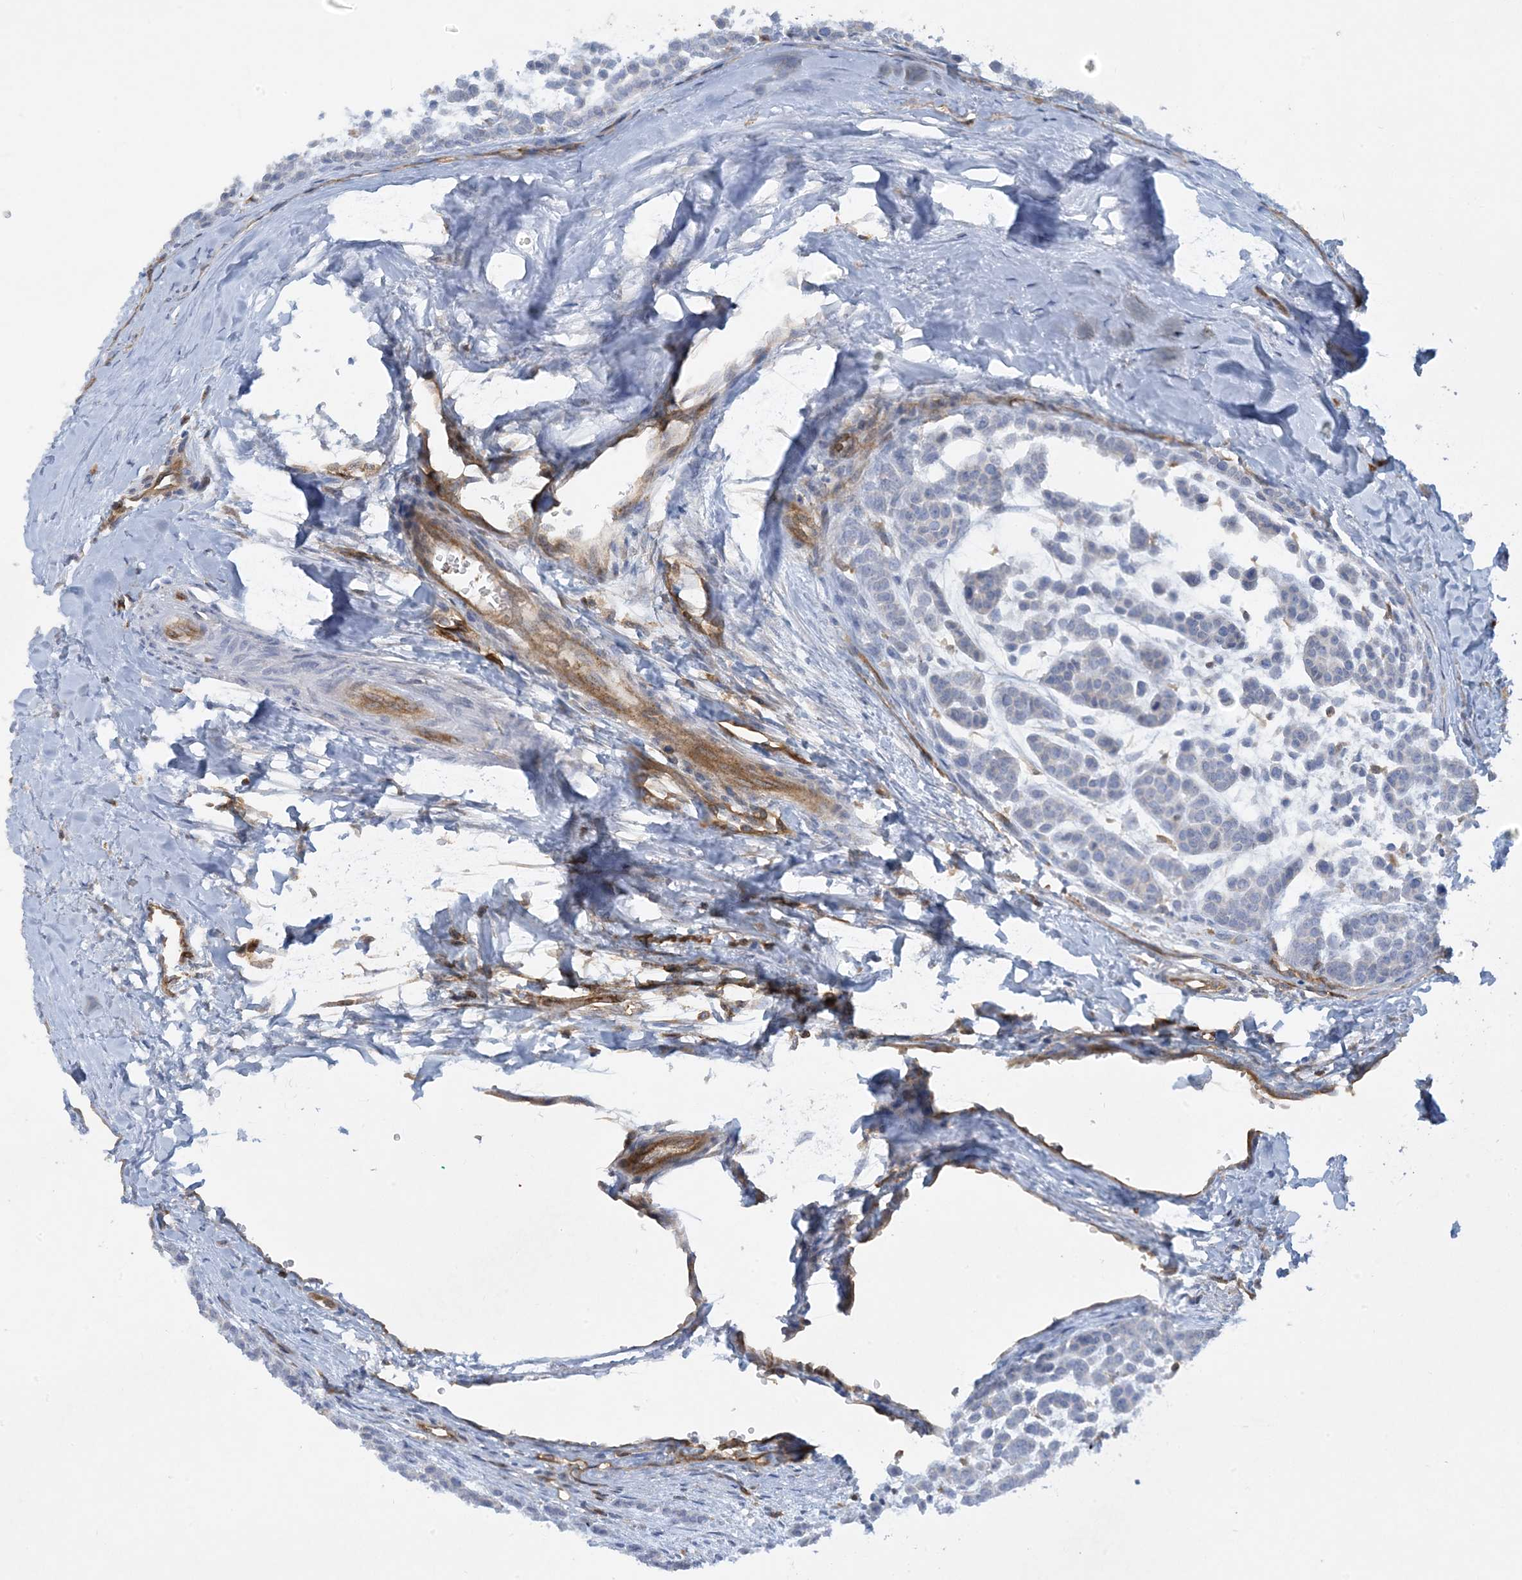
{"staining": {"intensity": "negative", "quantity": "none", "location": "none"}, "tissue": "head and neck cancer", "cell_type": "Tumor cells", "image_type": "cancer", "snomed": [{"axis": "morphology", "description": "Adenocarcinoma, NOS"}, {"axis": "morphology", "description": "Adenoma, NOS"}, {"axis": "topography", "description": "Head-Neck"}], "caption": "Tumor cells show no significant protein staining in head and neck adenocarcinoma.", "gene": "HLA-E", "patient": {"sex": "female", "age": 55}}